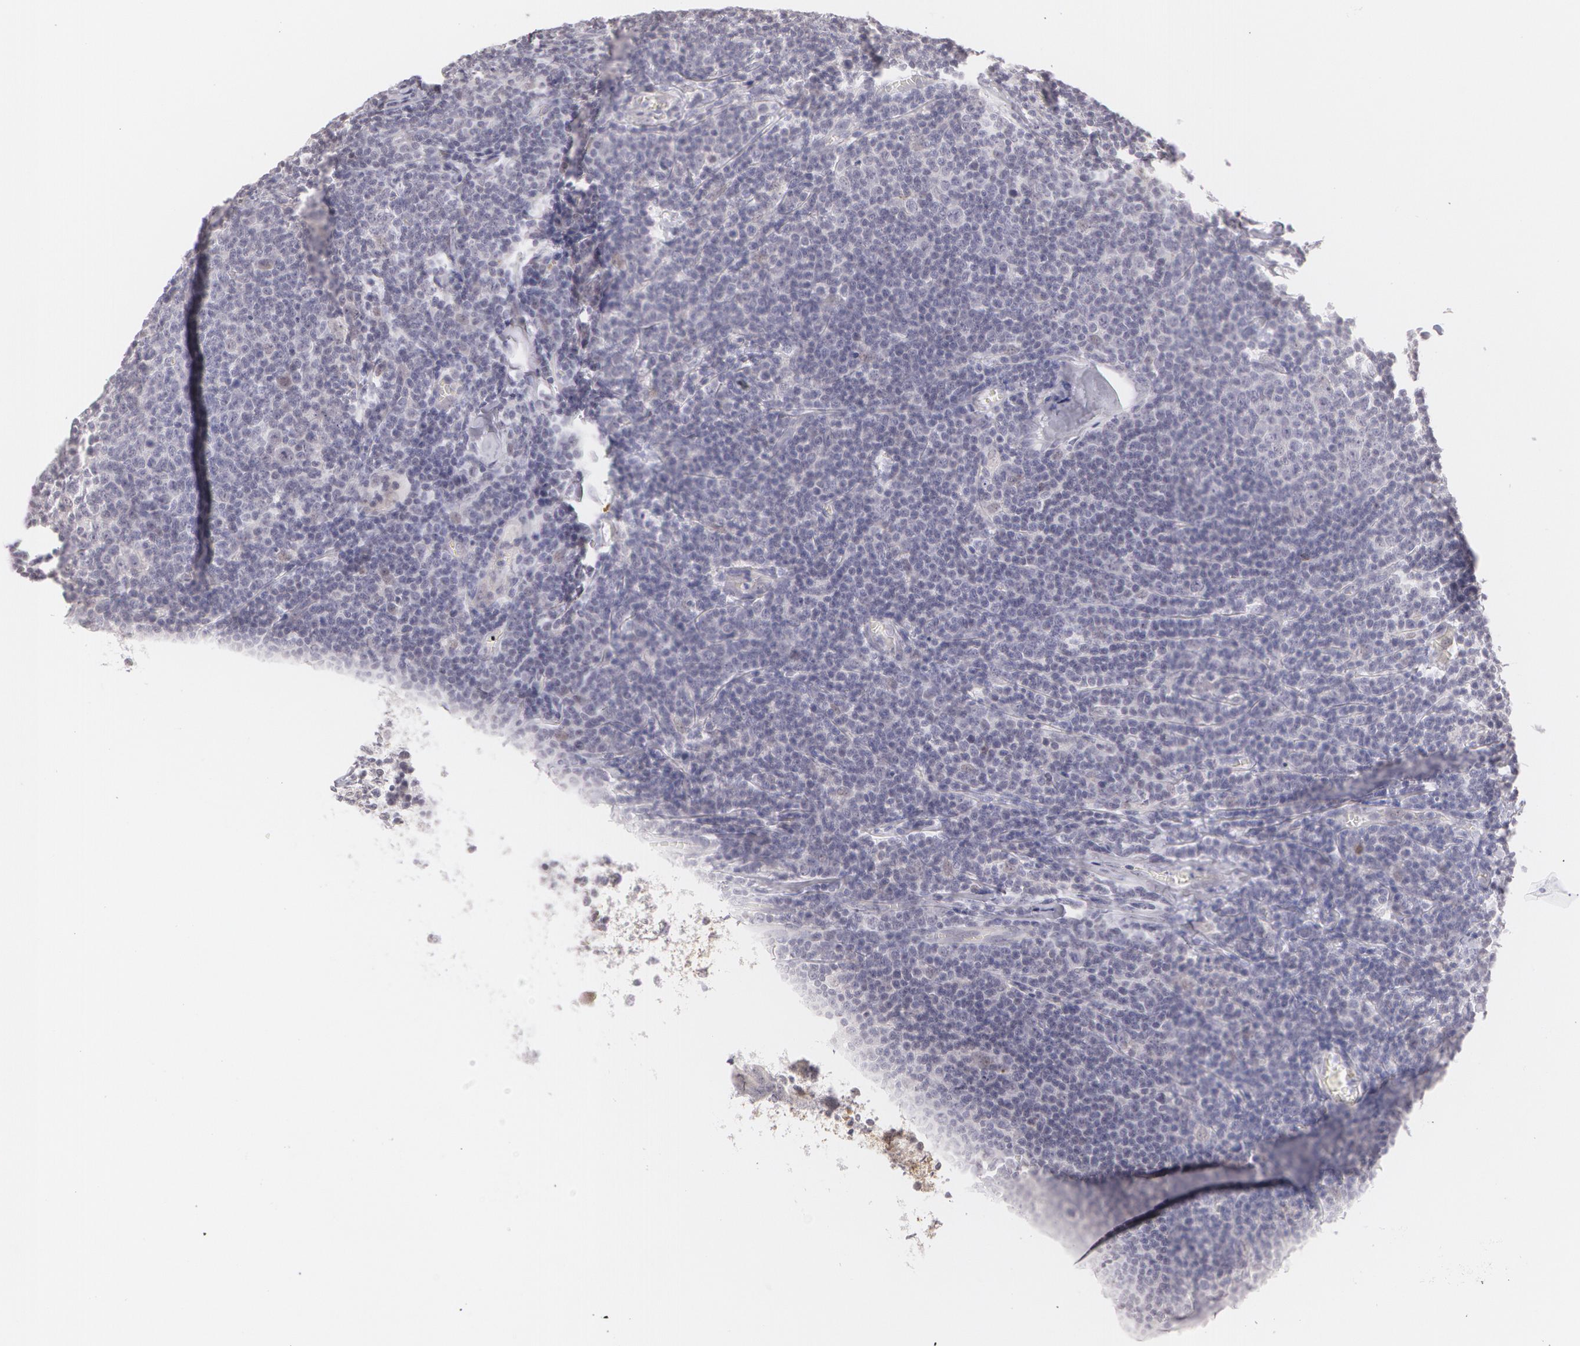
{"staining": {"intensity": "negative", "quantity": "none", "location": "none"}, "tissue": "lymphoma", "cell_type": "Tumor cells", "image_type": "cancer", "snomed": [{"axis": "morphology", "description": "Malignant lymphoma, non-Hodgkin's type, Low grade"}, {"axis": "topography", "description": "Lymph node"}], "caption": "Immunohistochemistry (IHC) of low-grade malignant lymphoma, non-Hodgkin's type demonstrates no expression in tumor cells.", "gene": "LBP", "patient": {"sex": "male", "age": 74}}